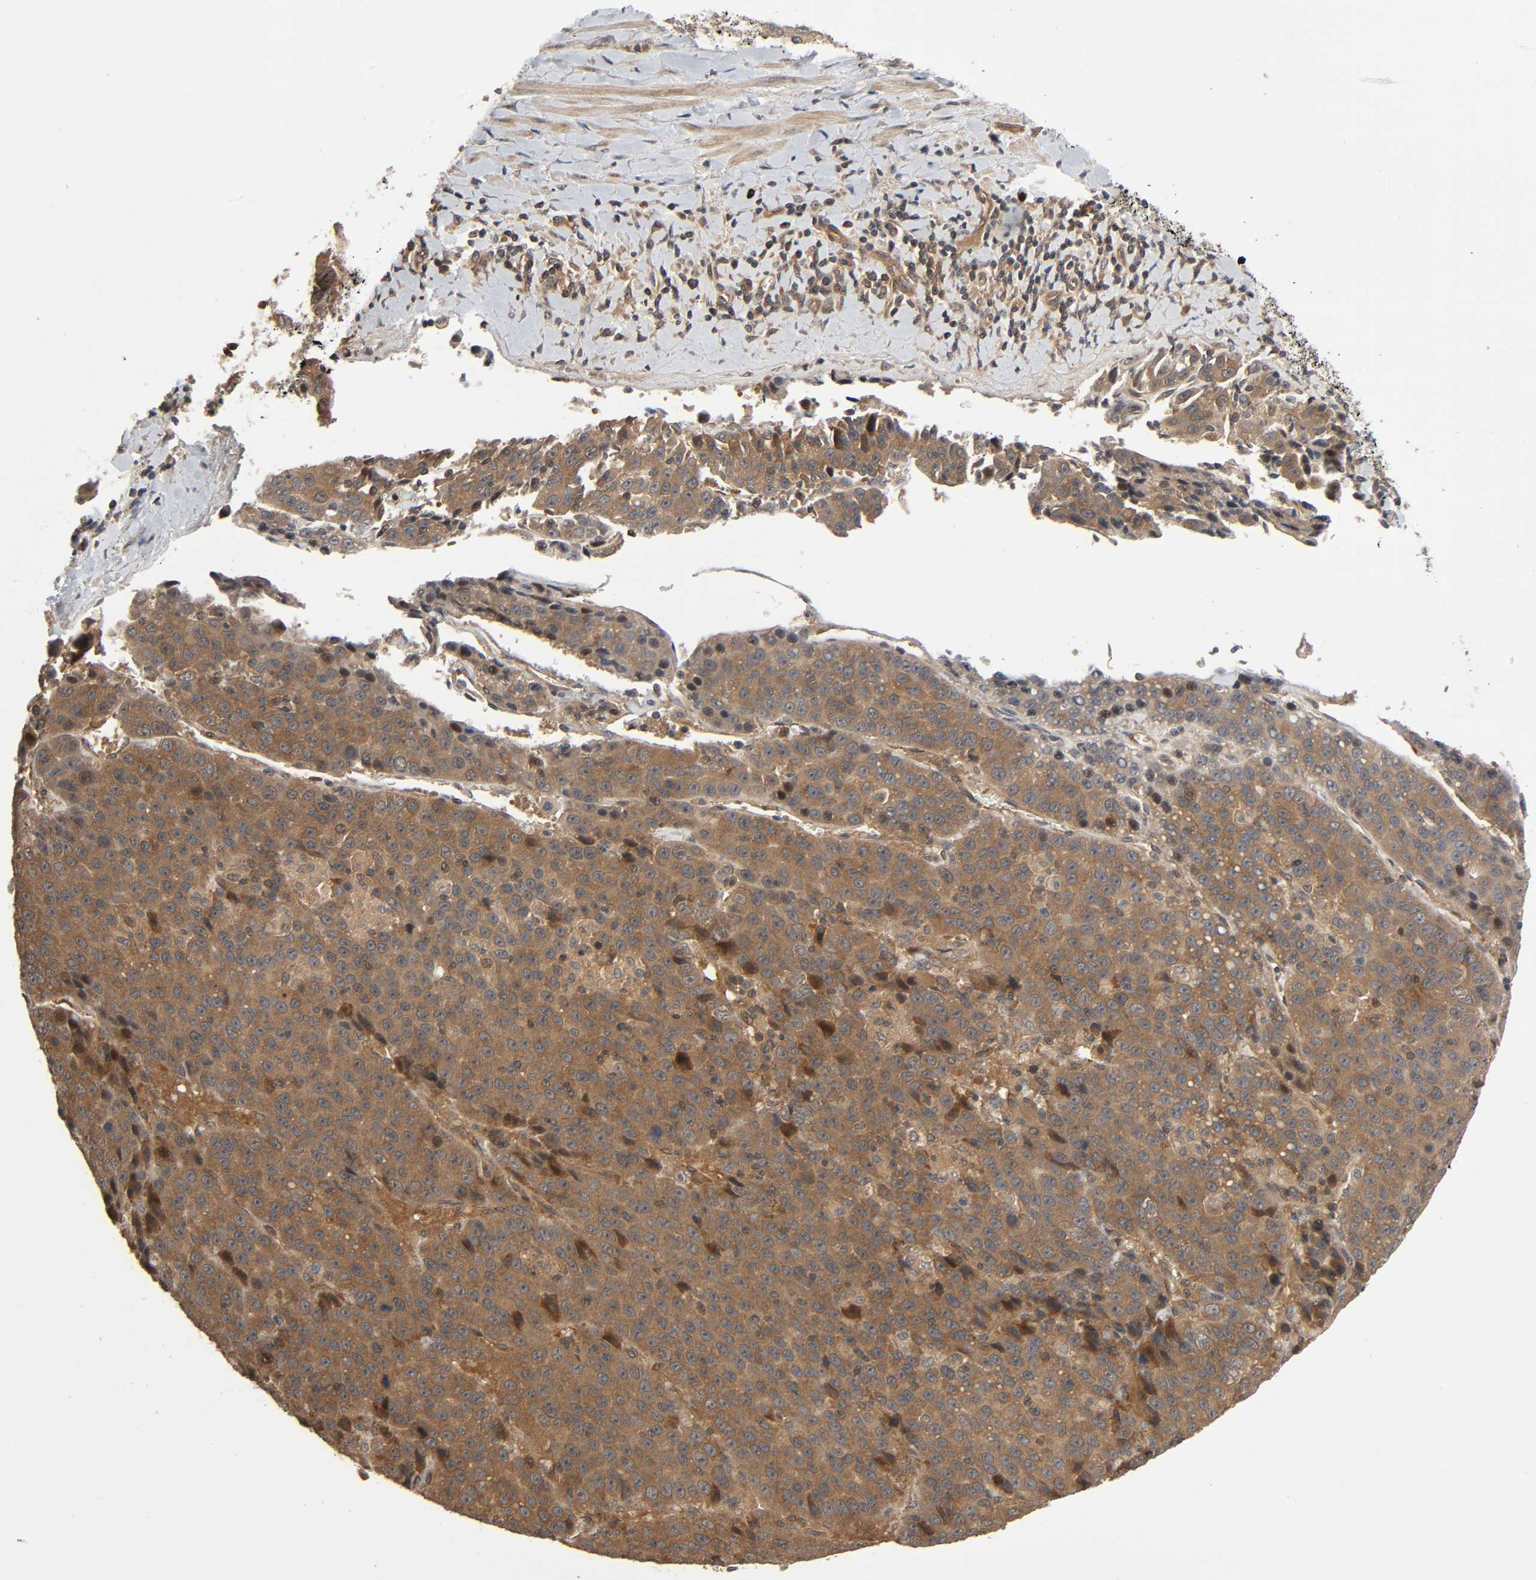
{"staining": {"intensity": "moderate", "quantity": ">75%", "location": "cytoplasmic/membranous"}, "tissue": "liver cancer", "cell_type": "Tumor cells", "image_type": "cancer", "snomed": [{"axis": "morphology", "description": "Carcinoma, Hepatocellular, NOS"}, {"axis": "topography", "description": "Liver"}], "caption": "This micrograph displays hepatocellular carcinoma (liver) stained with immunohistochemistry to label a protein in brown. The cytoplasmic/membranous of tumor cells show moderate positivity for the protein. Nuclei are counter-stained blue.", "gene": "PPP2R1B", "patient": {"sex": "female", "age": 53}}